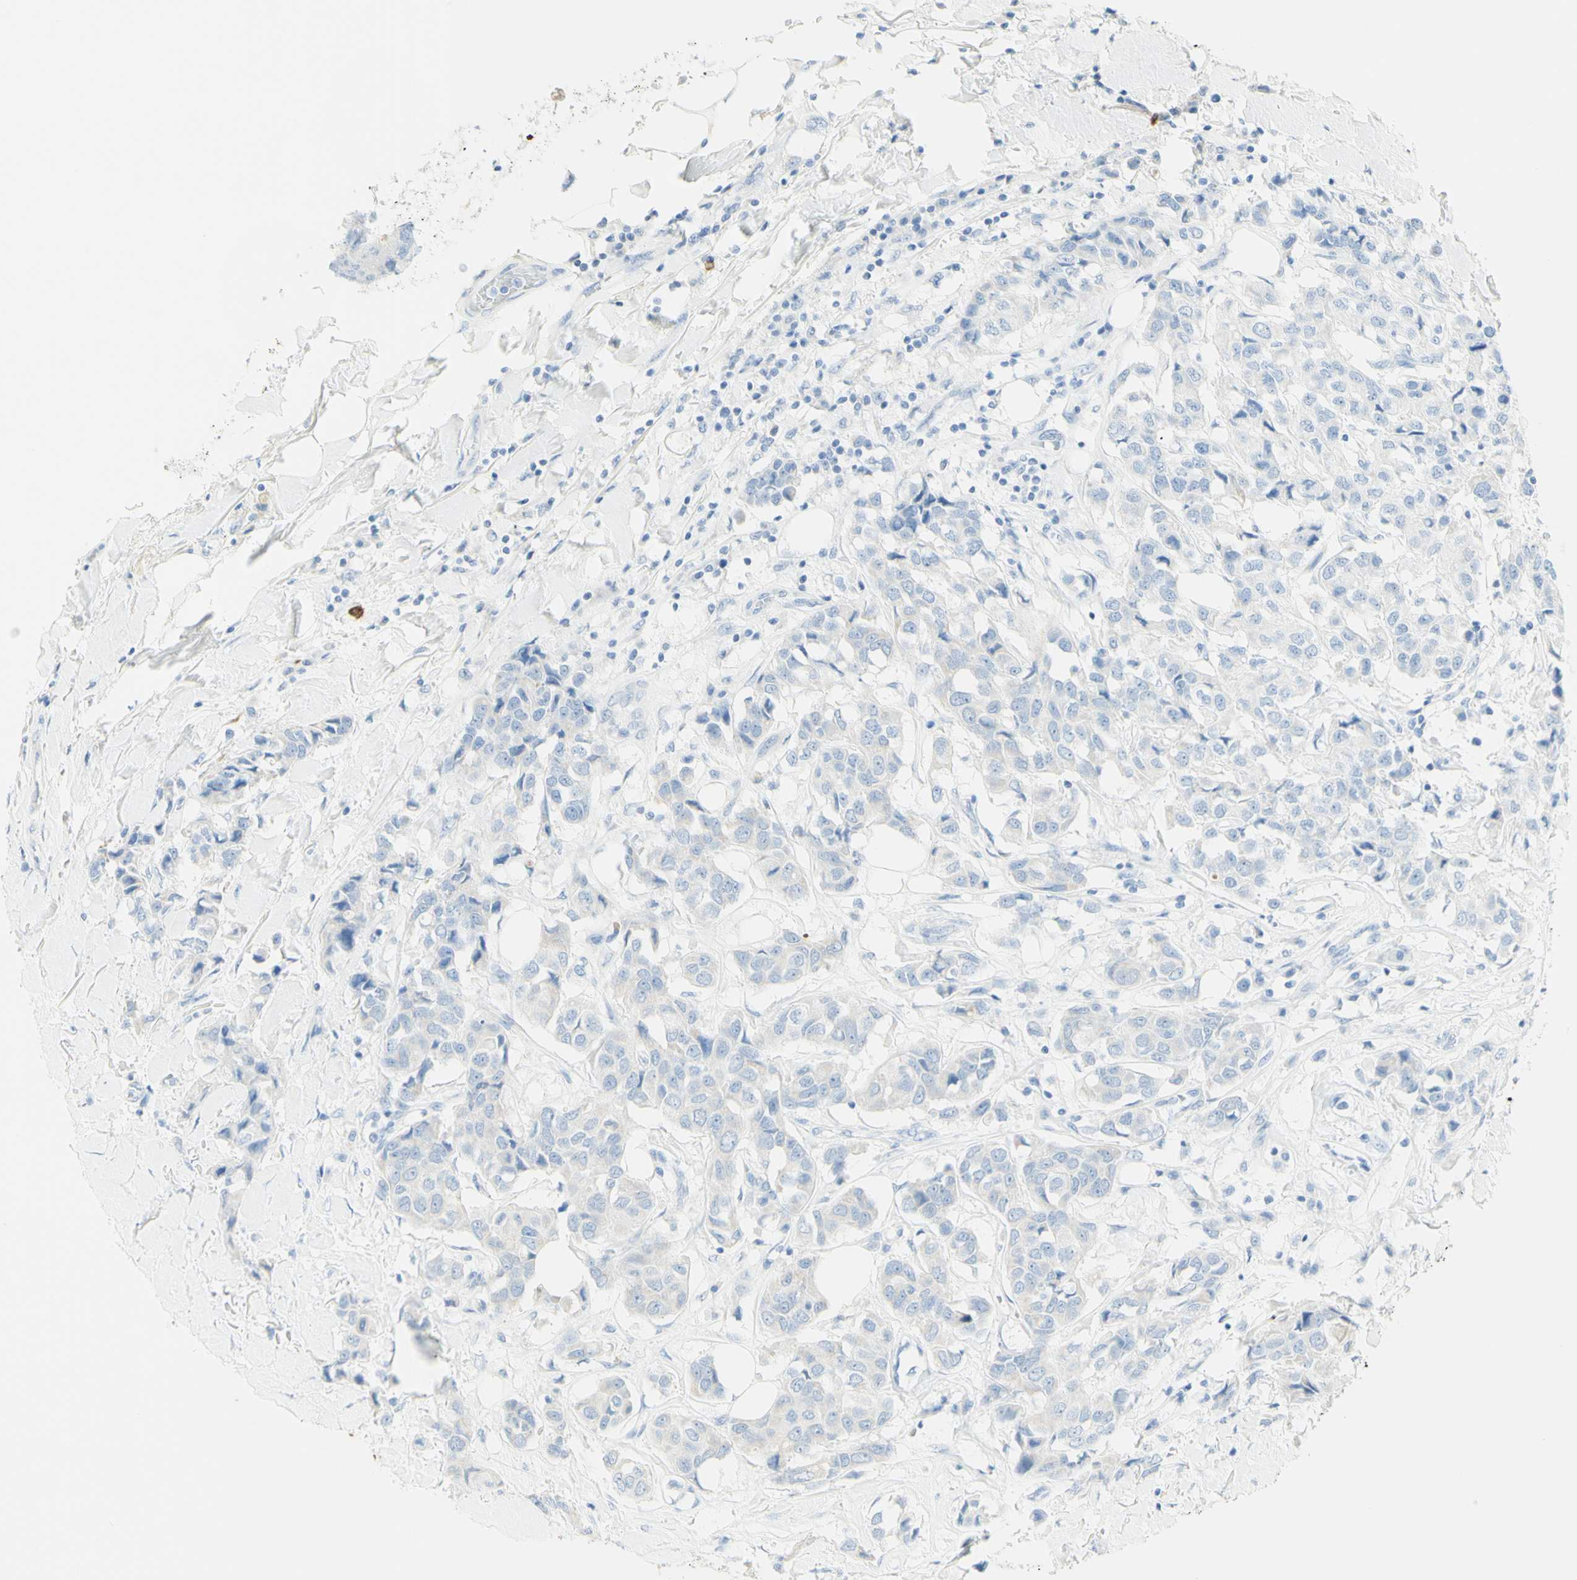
{"staining": {"intensity": "negative", "quantity": "none", "location": "none"}, "tissue": "breast cancer", "cell_type": "Tumor cells", "image_type": "cancer", "snomed": [{"axis": "morphology", "description": "Duct carcinoma"}, {"axis": "topography", "description": "Breast"}], "caption": "Tumor cells show no significant protein positivity in breast cancer (infiltrating ductal carcinoma).", "gene": "LETM1", "patient": {"sex": "female", "age": 80}}